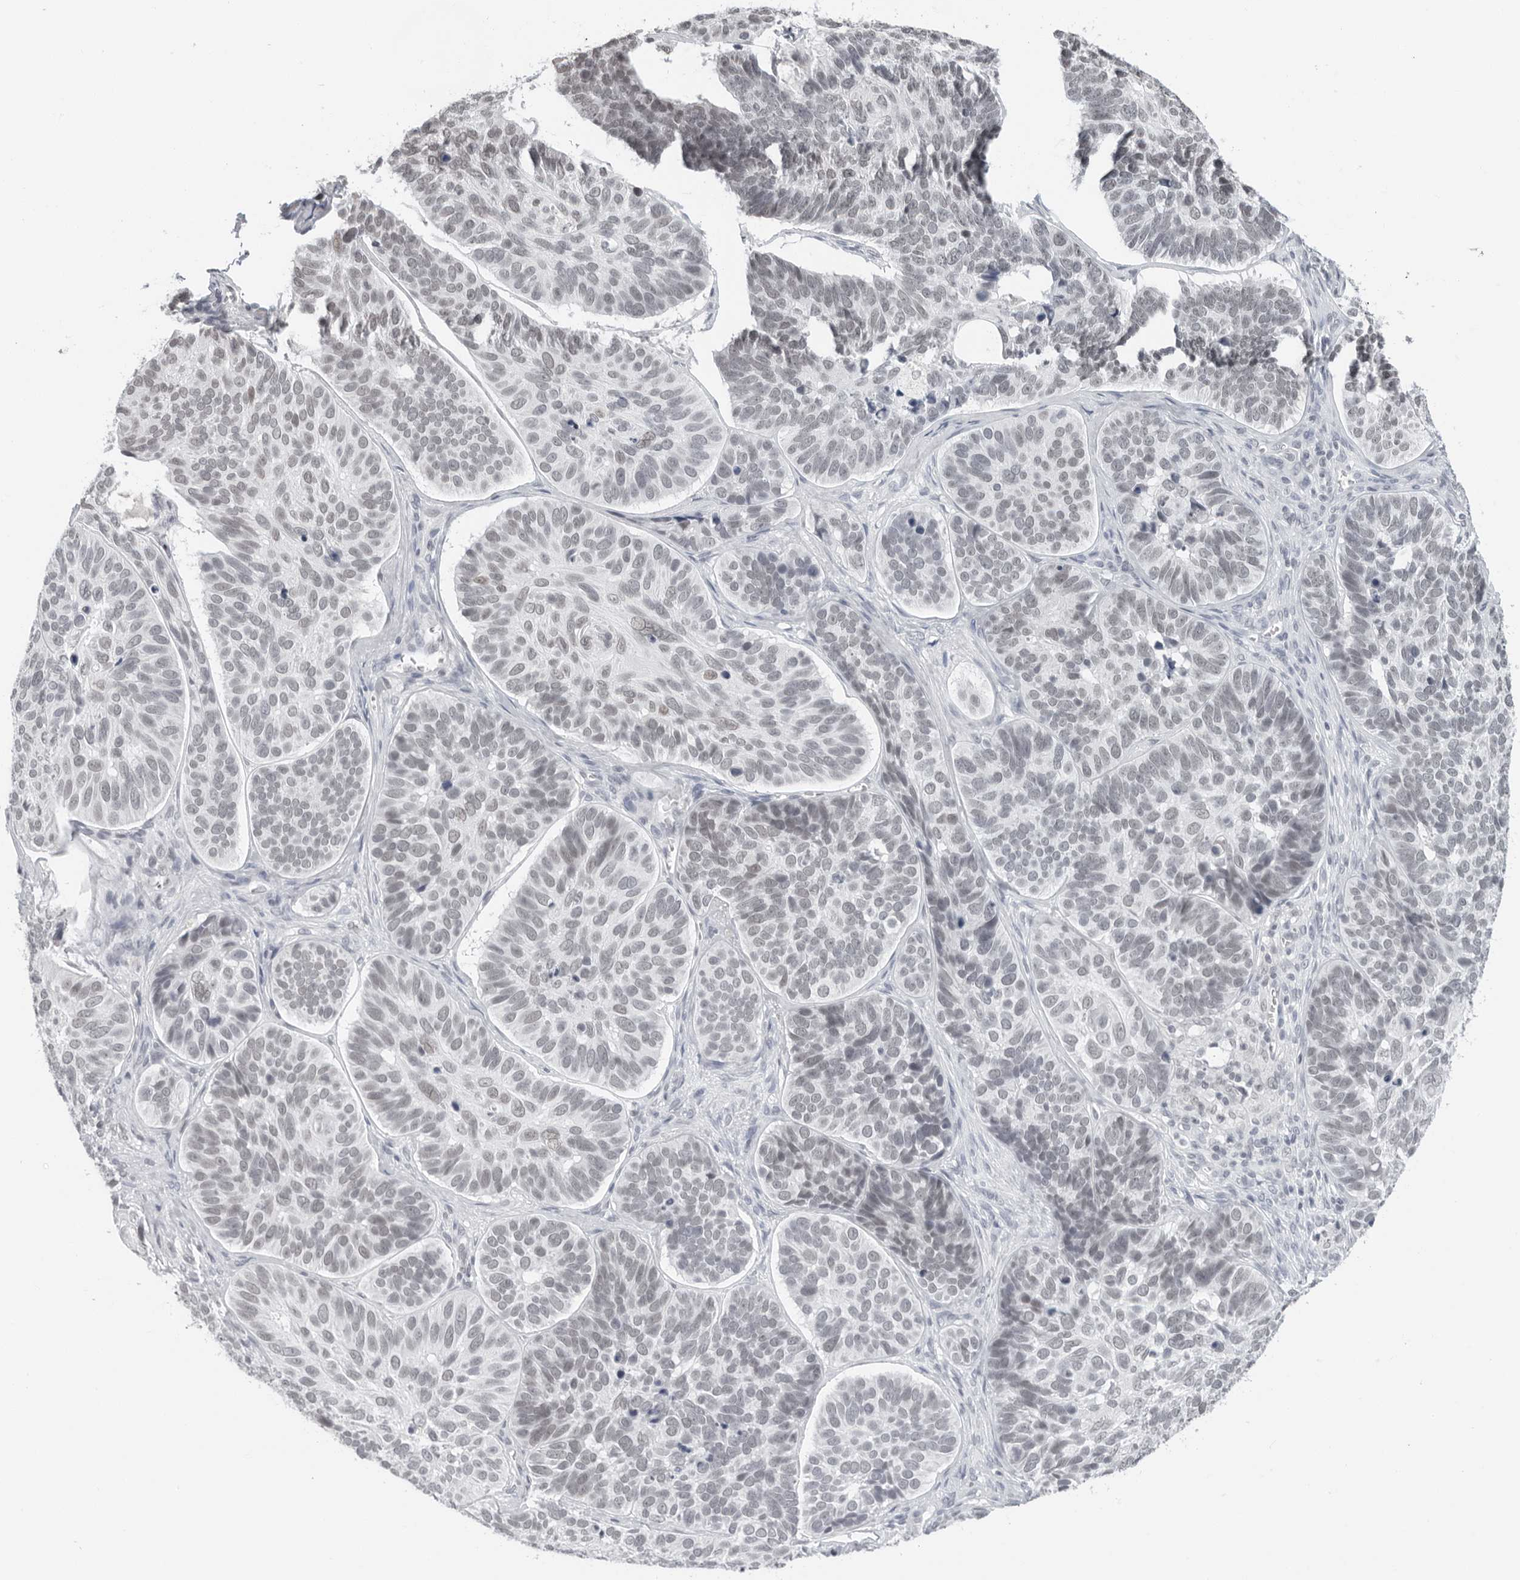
{"staining": {"intensity": "weak", "quantity": "<25%", "location": "nuclear"}, "tissue": "skin cancer", "cell_type": "Tumor cells", "image_type": "cancer", "snomed": [{"axis": "morphology", "description": "Basal cell carcinoma"}, {"axis": "topography", "description": "Skin"}], "caption": "Basal cell carcinoma (skin) was stained to show a protein in brown. There is no significant expression in tumor cells.", "gene": "FLG2", "patient": {"sex": "male", "age": 62}}